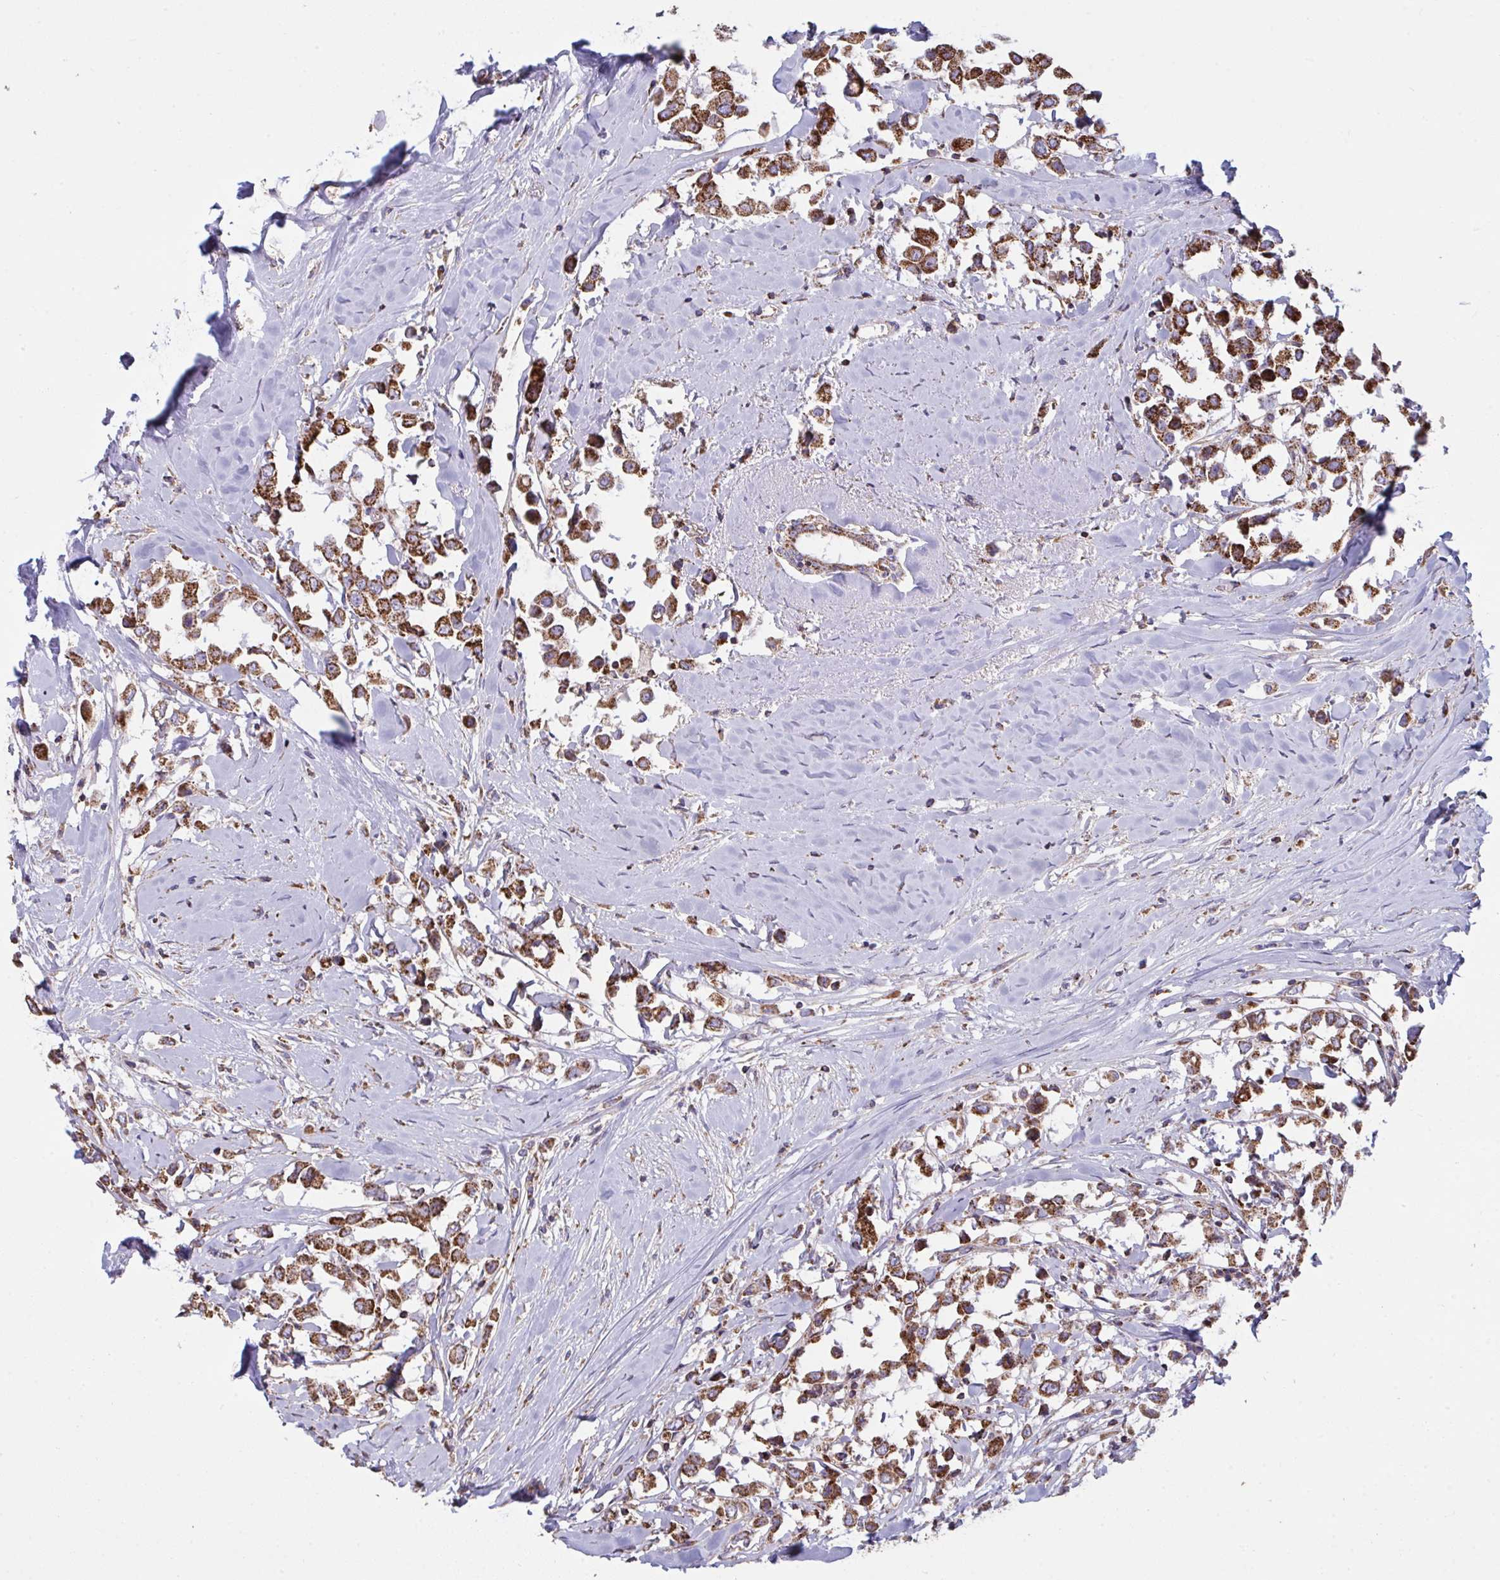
{"staining": {"intensity": "strong", "quantity": ">75%", "location": "cytoplasmic/membranous"}, "tissue": "breast cancer", "cell_type": "Tumor cells", "image_type": "cancer", "snomed": [{"axis": "morphology", "description": "Duct carcinoma"}, {"axis": "topography", "description": "Breast"}], "caption": "Immunohistochemistry (DAB (3,3'-diaminobenzidine)) staining of human breast cancer shows strong cytoplasmic/membranous protein expression in about >75% of tumor cells. (IHC, brightfield microscopy, high magnification).", "gene": "MICOS10", "patient": {"sex": "female", "age": 61}}